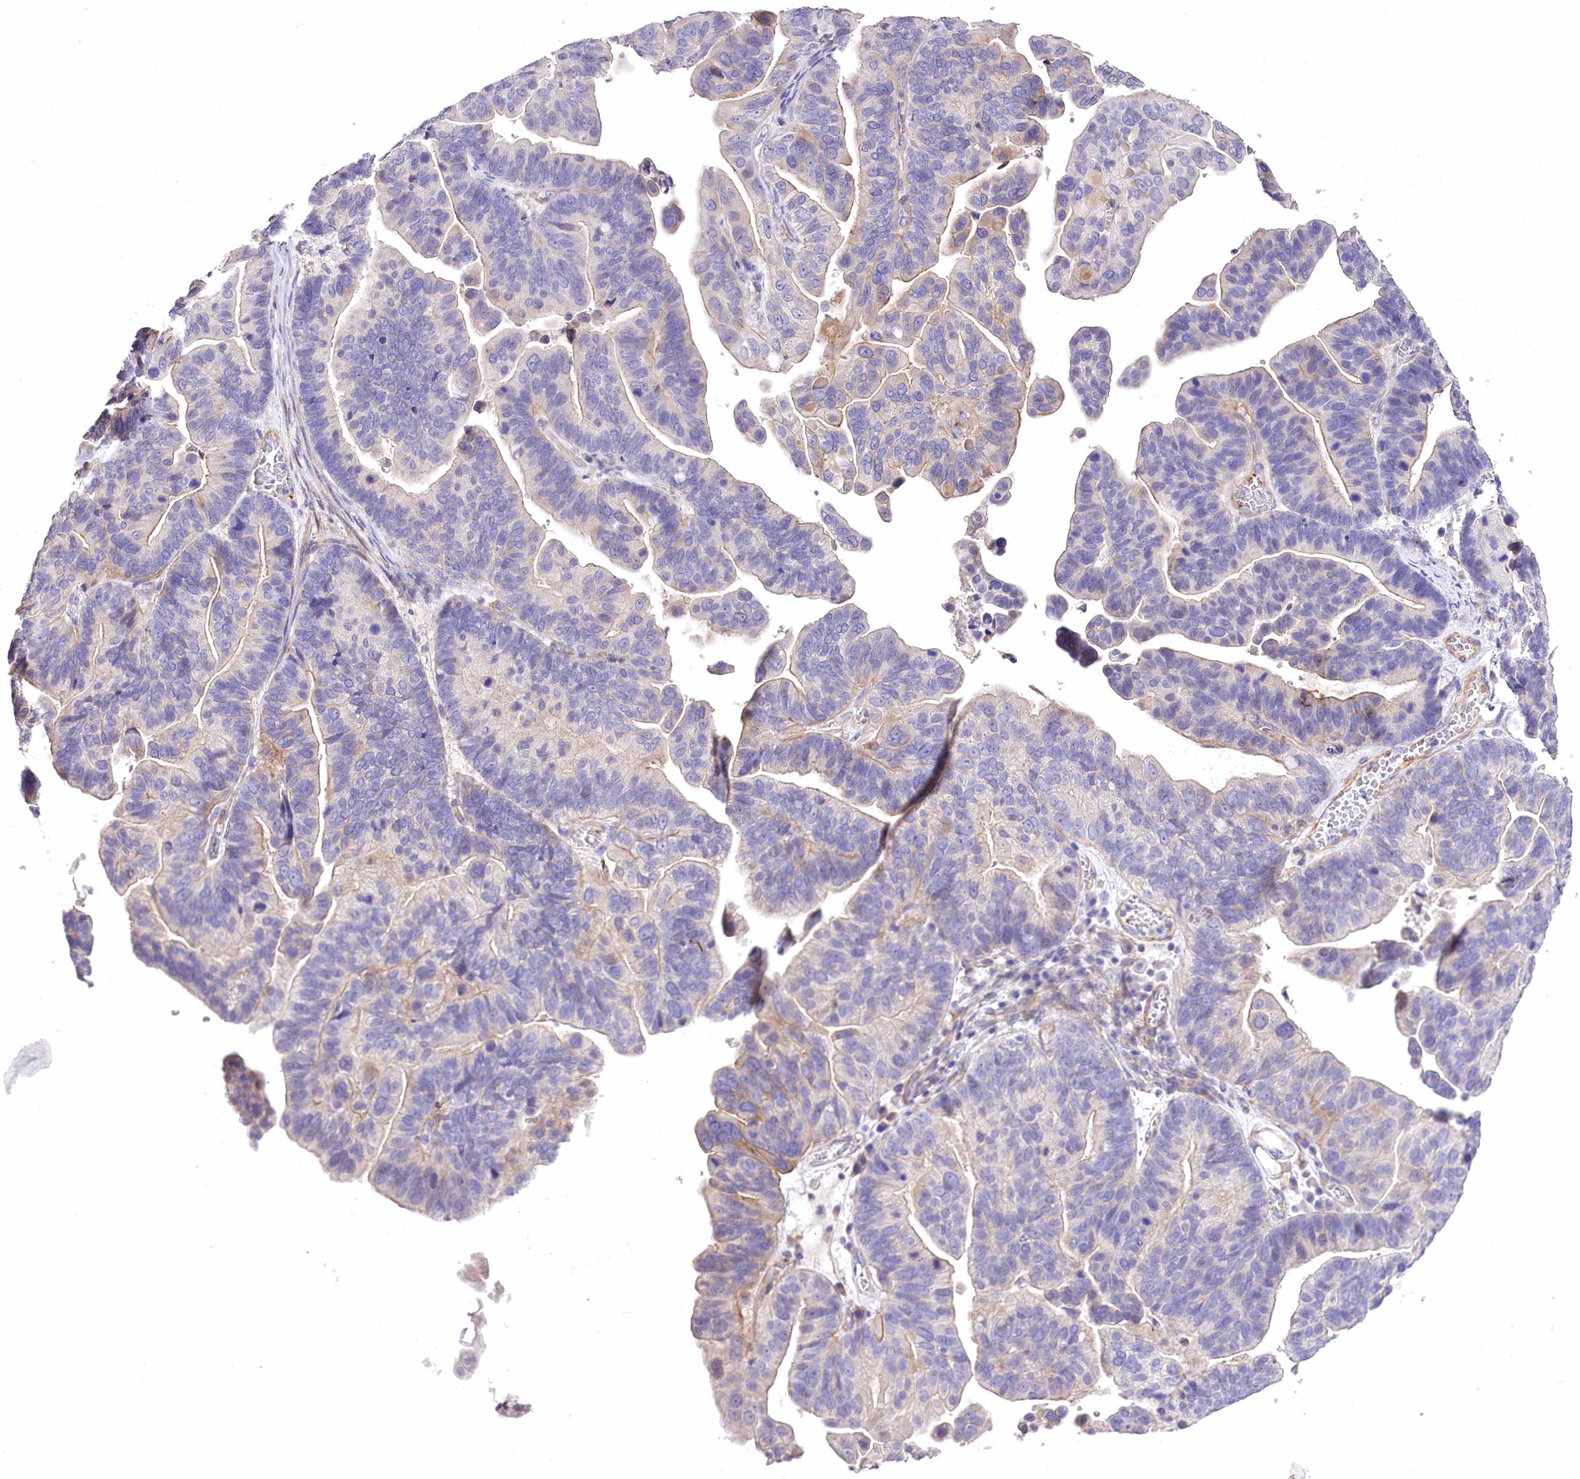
{"staining": {"intensity": "weak", "quantity": "<25%", "location": "cytoplasmic/membranous"}, "tissue": "ovarian cancer", "cell_type": "Tumor cells", "image_type": "cancer", "snomed": [{"axis": "morphology", "description": "Cystadenocarcinoma, serous, NOS"}, {"axis": "topography", "description": "Ovary"}], "caption": "Tumor cells show no significant protein staining in ovarian cancer.", "gene": "RDH16", "patient": {"sex": "female", "age": 56}}